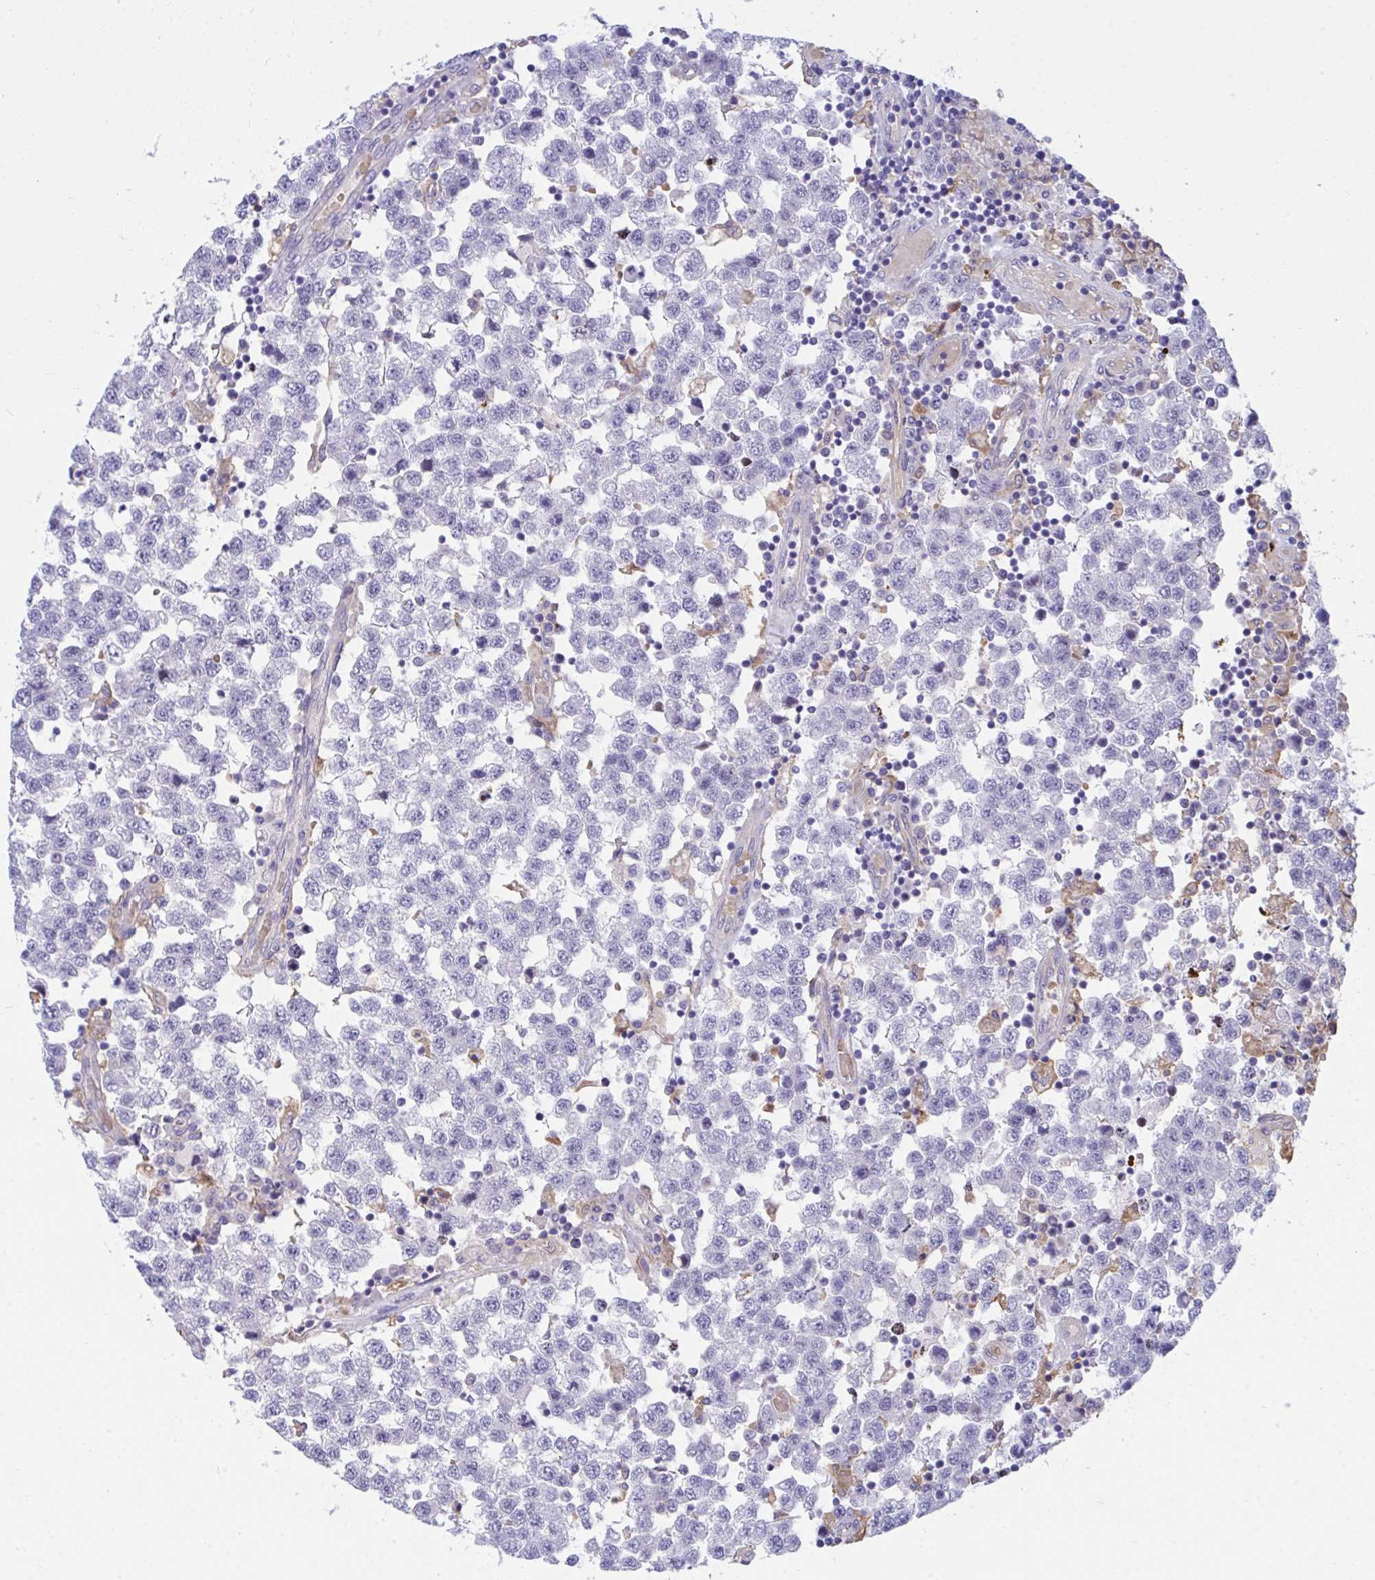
{"staining": {"intensity": "negative", "quantity": "none", "location": "none"}, "tissue": "testis cancer", "cell_type": "Tumor cells", "image_type": "cancer", "snomed": [{"axis": "morphology", "description": "Seminoma, NOS"}, {"axis": "topography", "description": "Testis"}], "caption": "IHC of seminoma (testis) exhibits no positivity in tumor cells.", "gene": "CENPQ", "patient": {"sex": "male", "age": 34}}